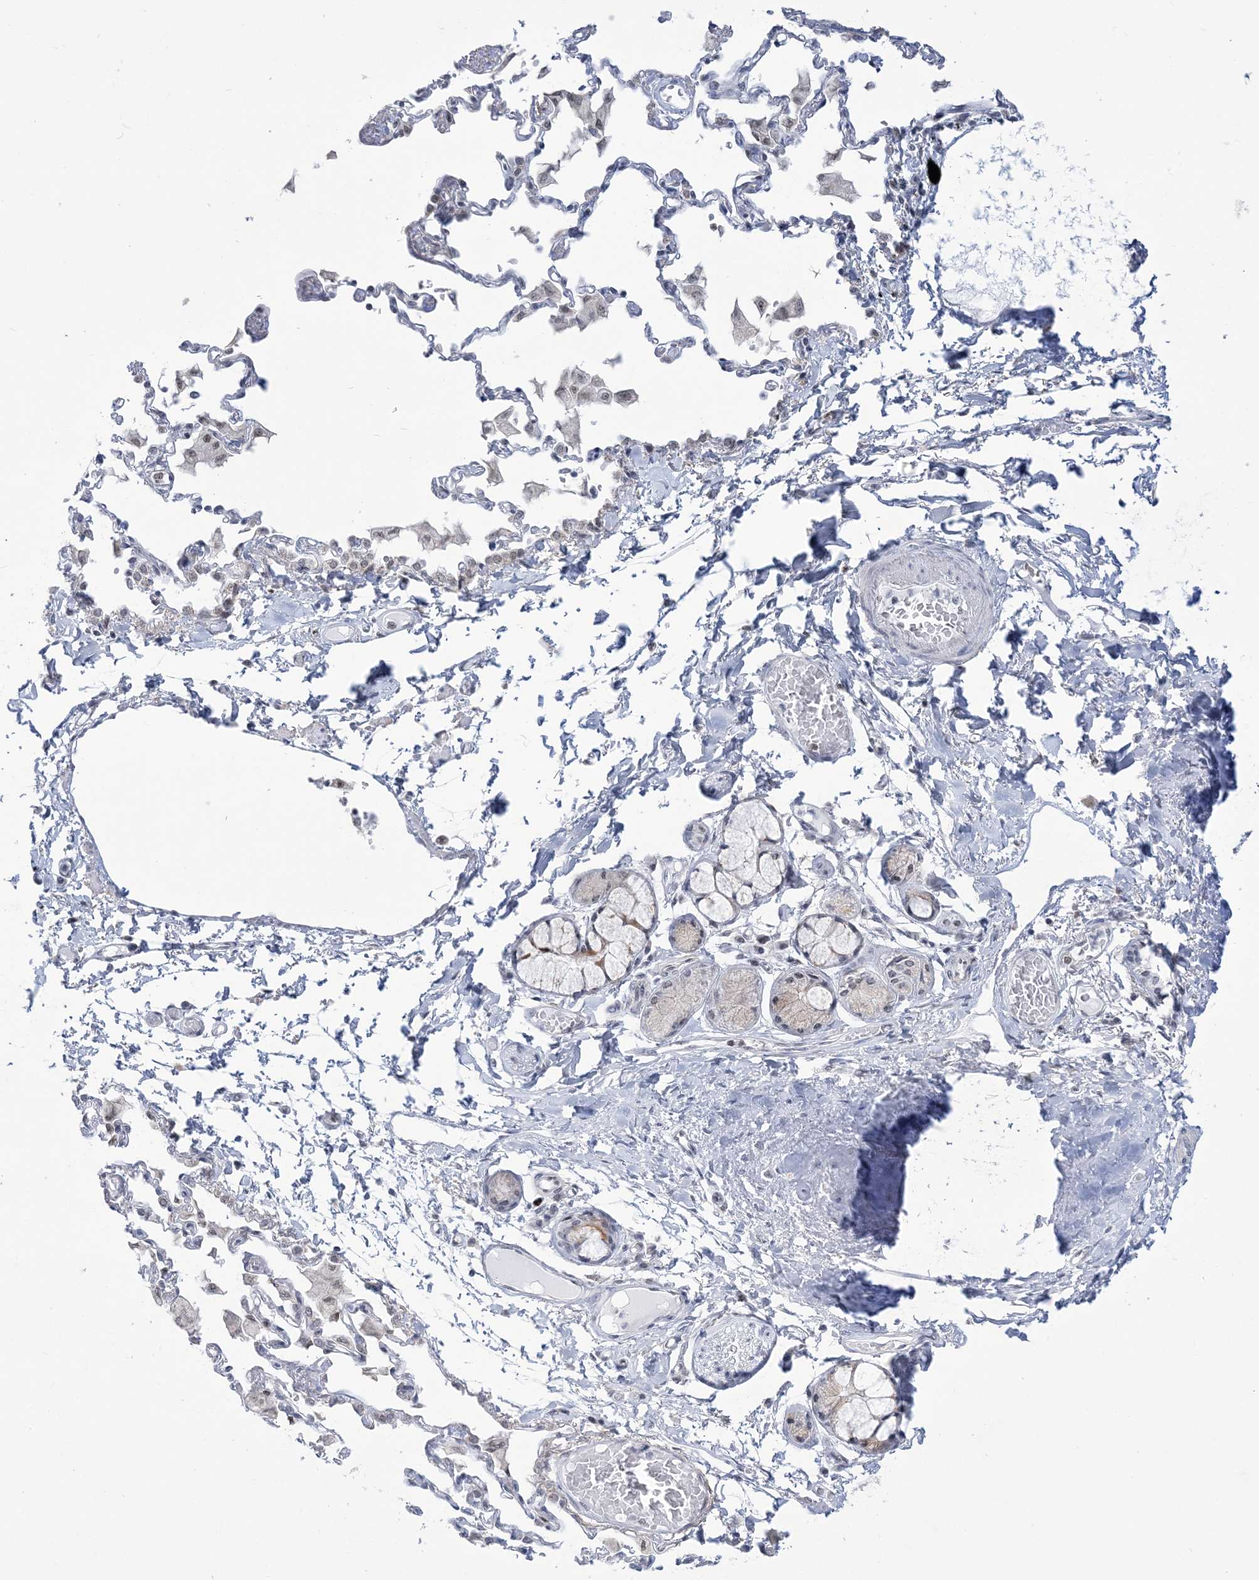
{"staining": {"intensity": "negative", "quantity": "none", "location": "none"}, "tissue": "adipose tissue", "cell_type": "Adipocytes", "image_type": "normal", "snomed": [{"axis": "morphology", "description": "Normal tissue, NOS"}, {"axis": "topography", "description": "Cartilage tissue"}, {"axis": "topography", "description": "Bronchus"}, {"axis": "topography", "description": "Lung"}, {"axis": "topography", "description": "Peripheral nerve tissue"}], "caption": "Adipose tissue was stained to show a protein in brown. There is no significant staining in adipocytes.", "gene": "DDX21", "patient": {"sex": "female", "age": 49}}